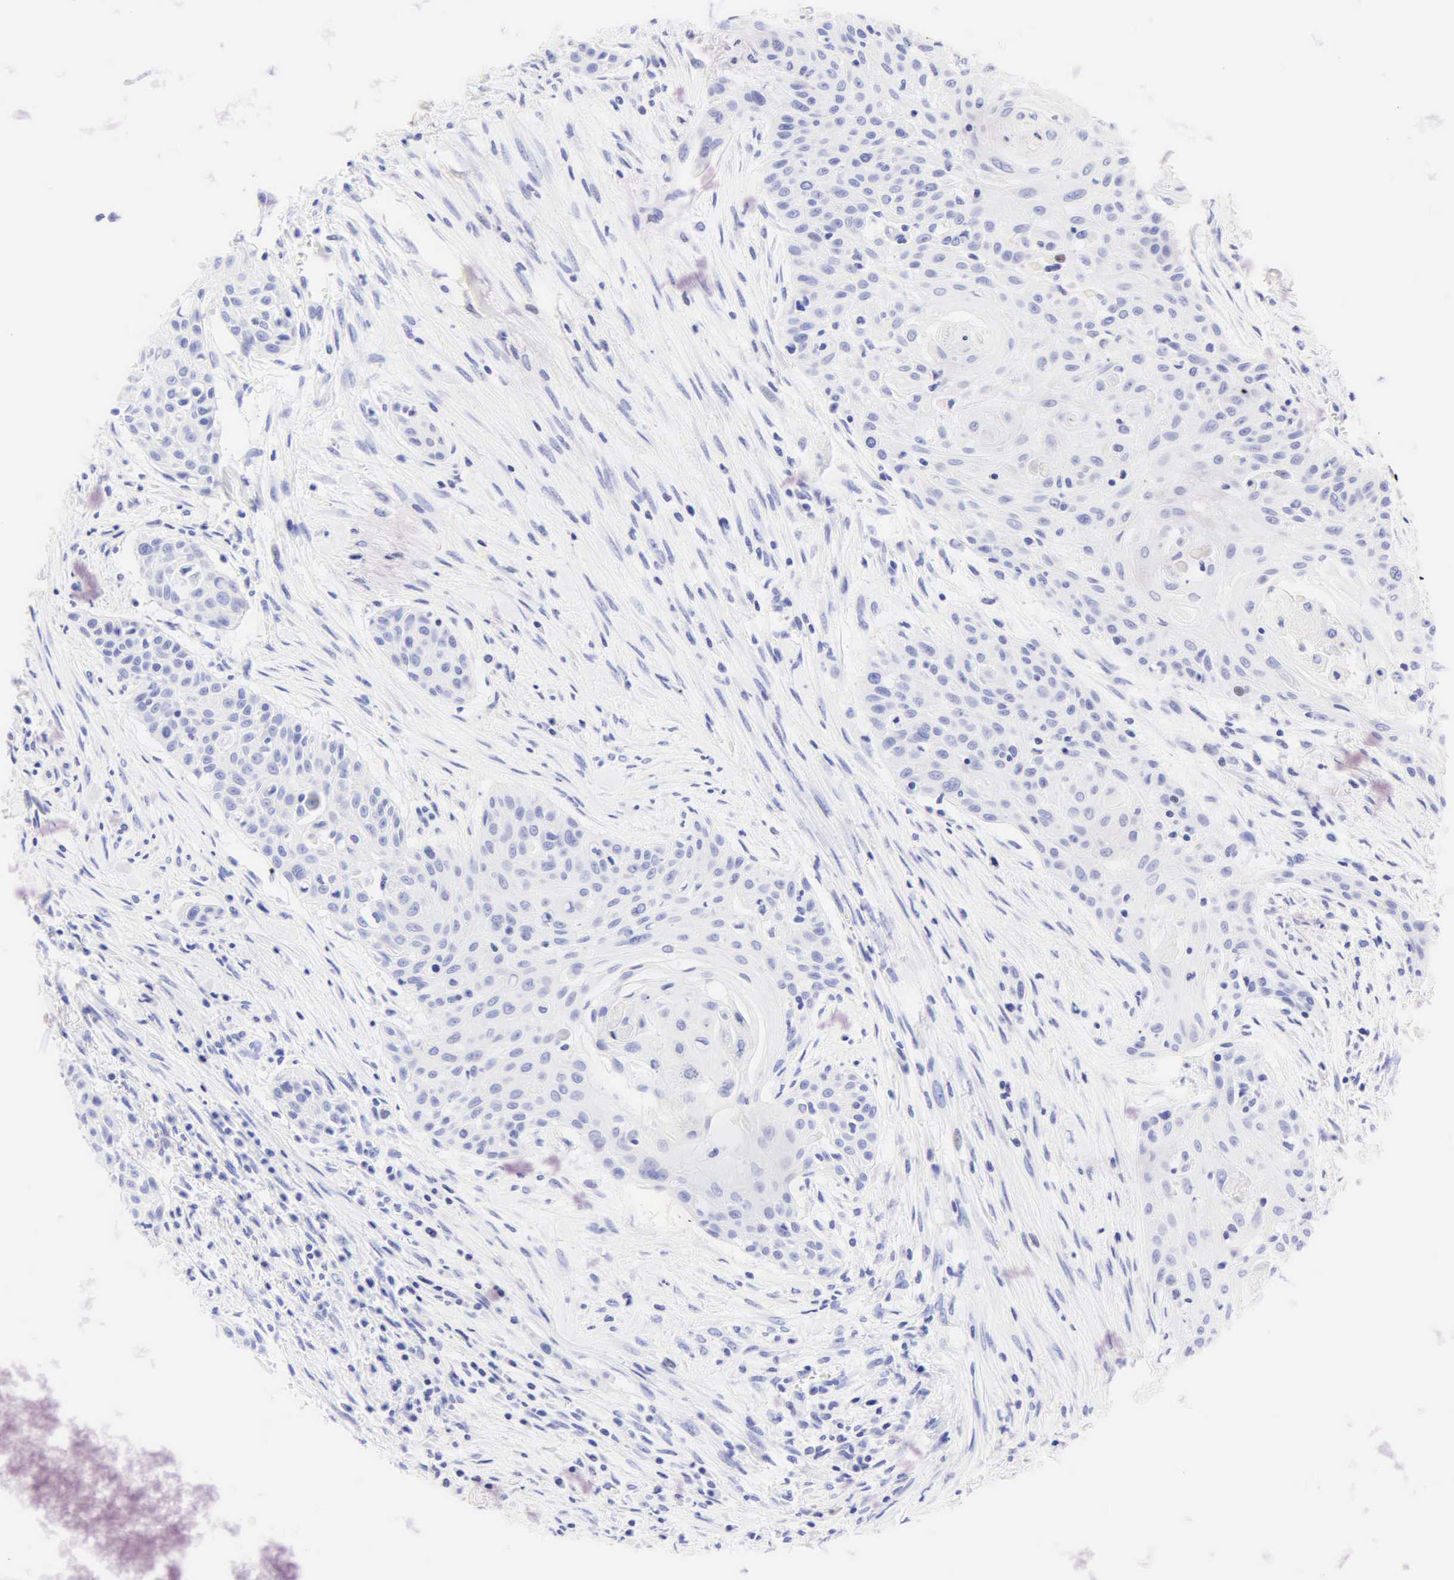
{"staining": {"intensity": "negative", "quantity": "none", "location": "none"}, "tissue": "head and neck cancer", "cell_type": "Tumor cells", "image_type": "cancer", "snomed": [{"axis": "morphology", "description": "Squamous cell carcinoma, NOS"}, {"axis": "morphology", "description": "Squamous cell carcinoma, metastatic, NOS"}, {"axis": "topography", "description": "Lymph node"}, {"axis": "topography", "description": "Salivary gland"}, {"axis": "topography", "description": "Head-Neck"}], "caption": "This is an immunohistochemistry (IHC) histopathology image of metastatic squamous cell carcinoma (head and neck). There is no positivity in tumor cells.", "gene": "KRT20", "patient": {"sex": "female", "age": 74}}